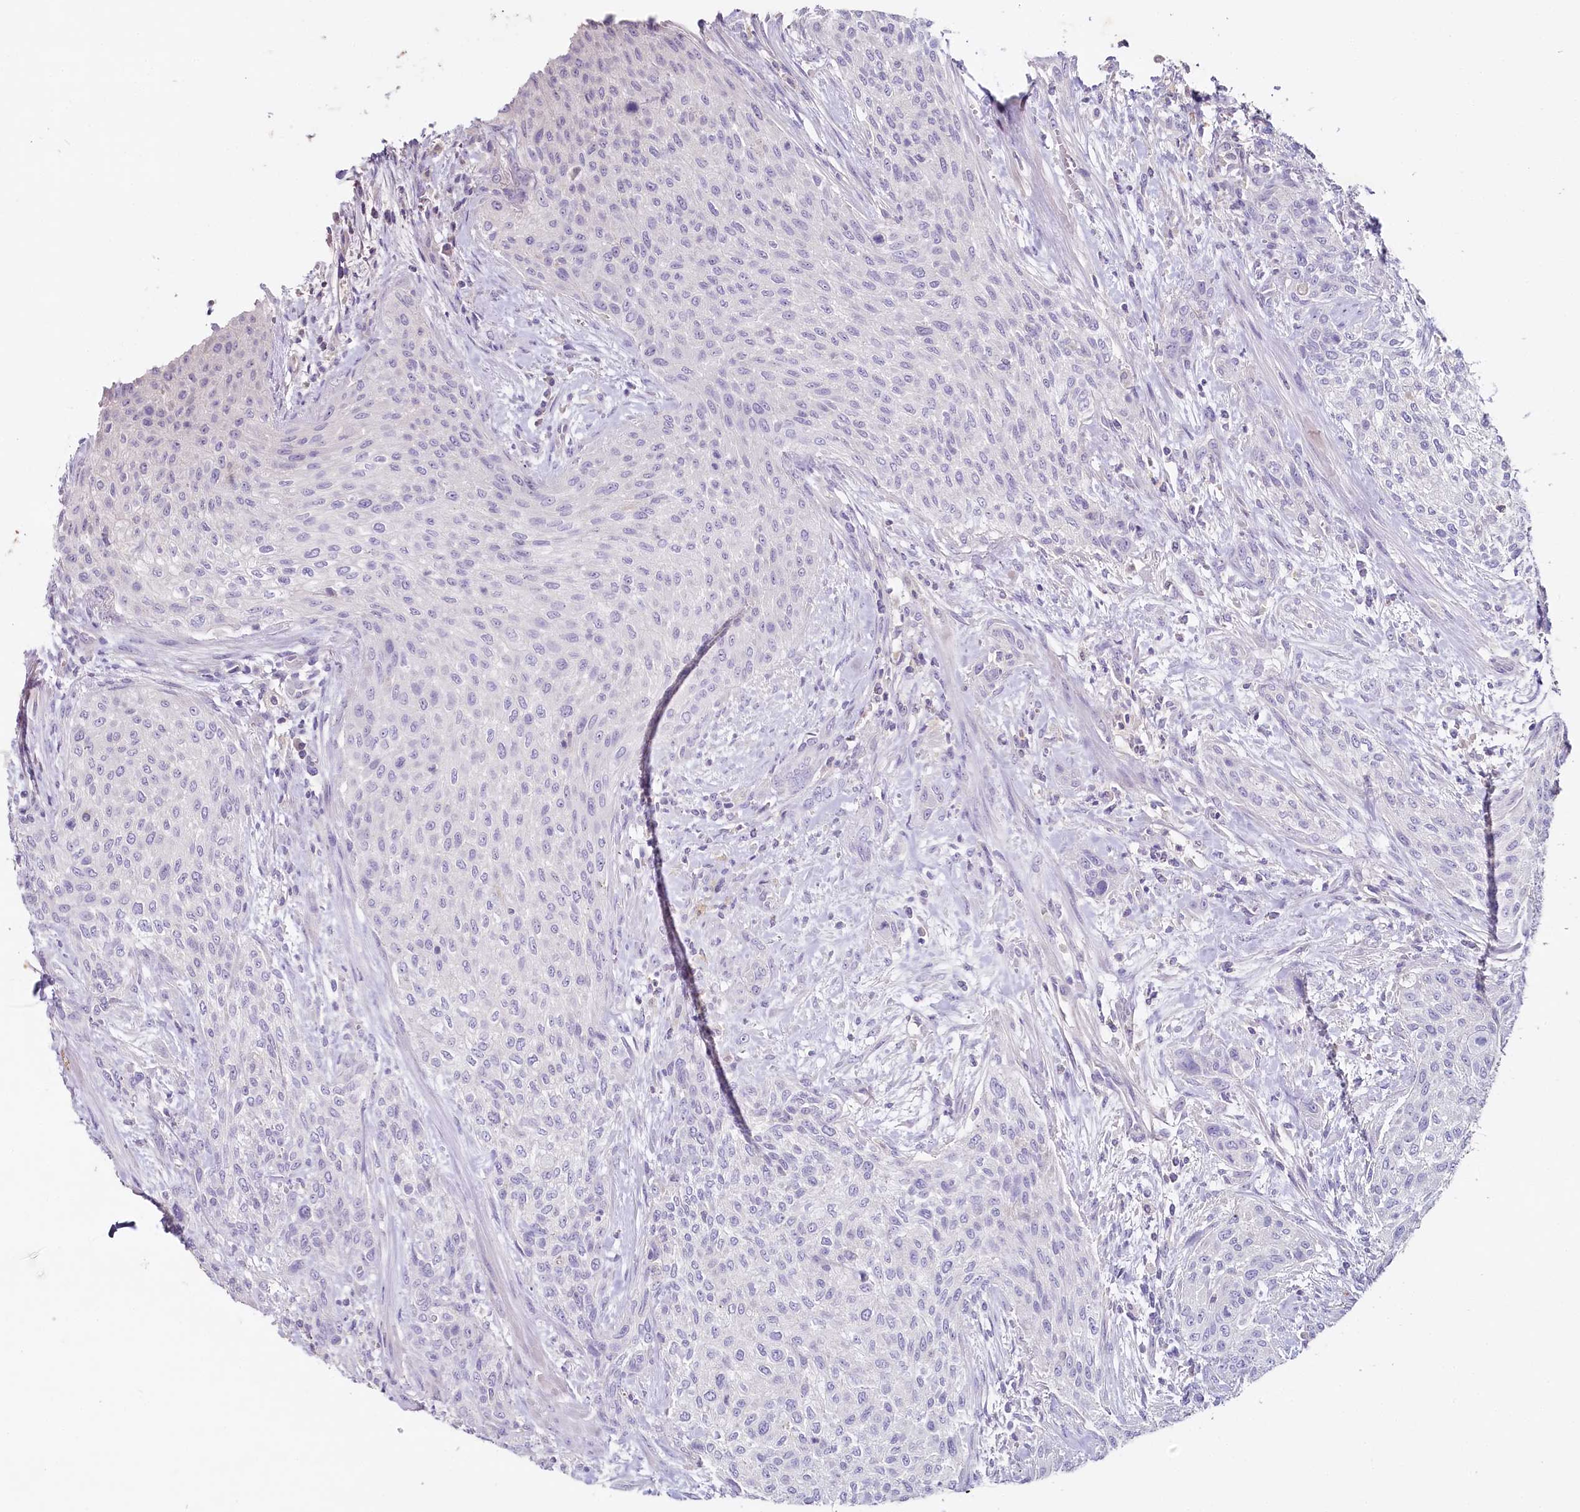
{"staining": {"intensity": "negative", "quantity": "none", "location": "none"}, "tissue": "urothelial cancer", "cell_type": "Tumor cells", "image_type": "cancer", "snomed": [{"axis": "morphology", "description": "Normal tissue, NOS"}, {"axis": "morphology", "description": "Urothelial carcinoma, NOS"}, {"axis": "topography", "description": "Urinary bladder"}, {"axis": "topography", "description": "Peripheral nerve tissue"}], "caption": "Transitional cell carcinoma stained for a protein using IHC displays no expression tumor cells.", "gene": "HPD", "patient": {"sex": "male", "age": 35}}